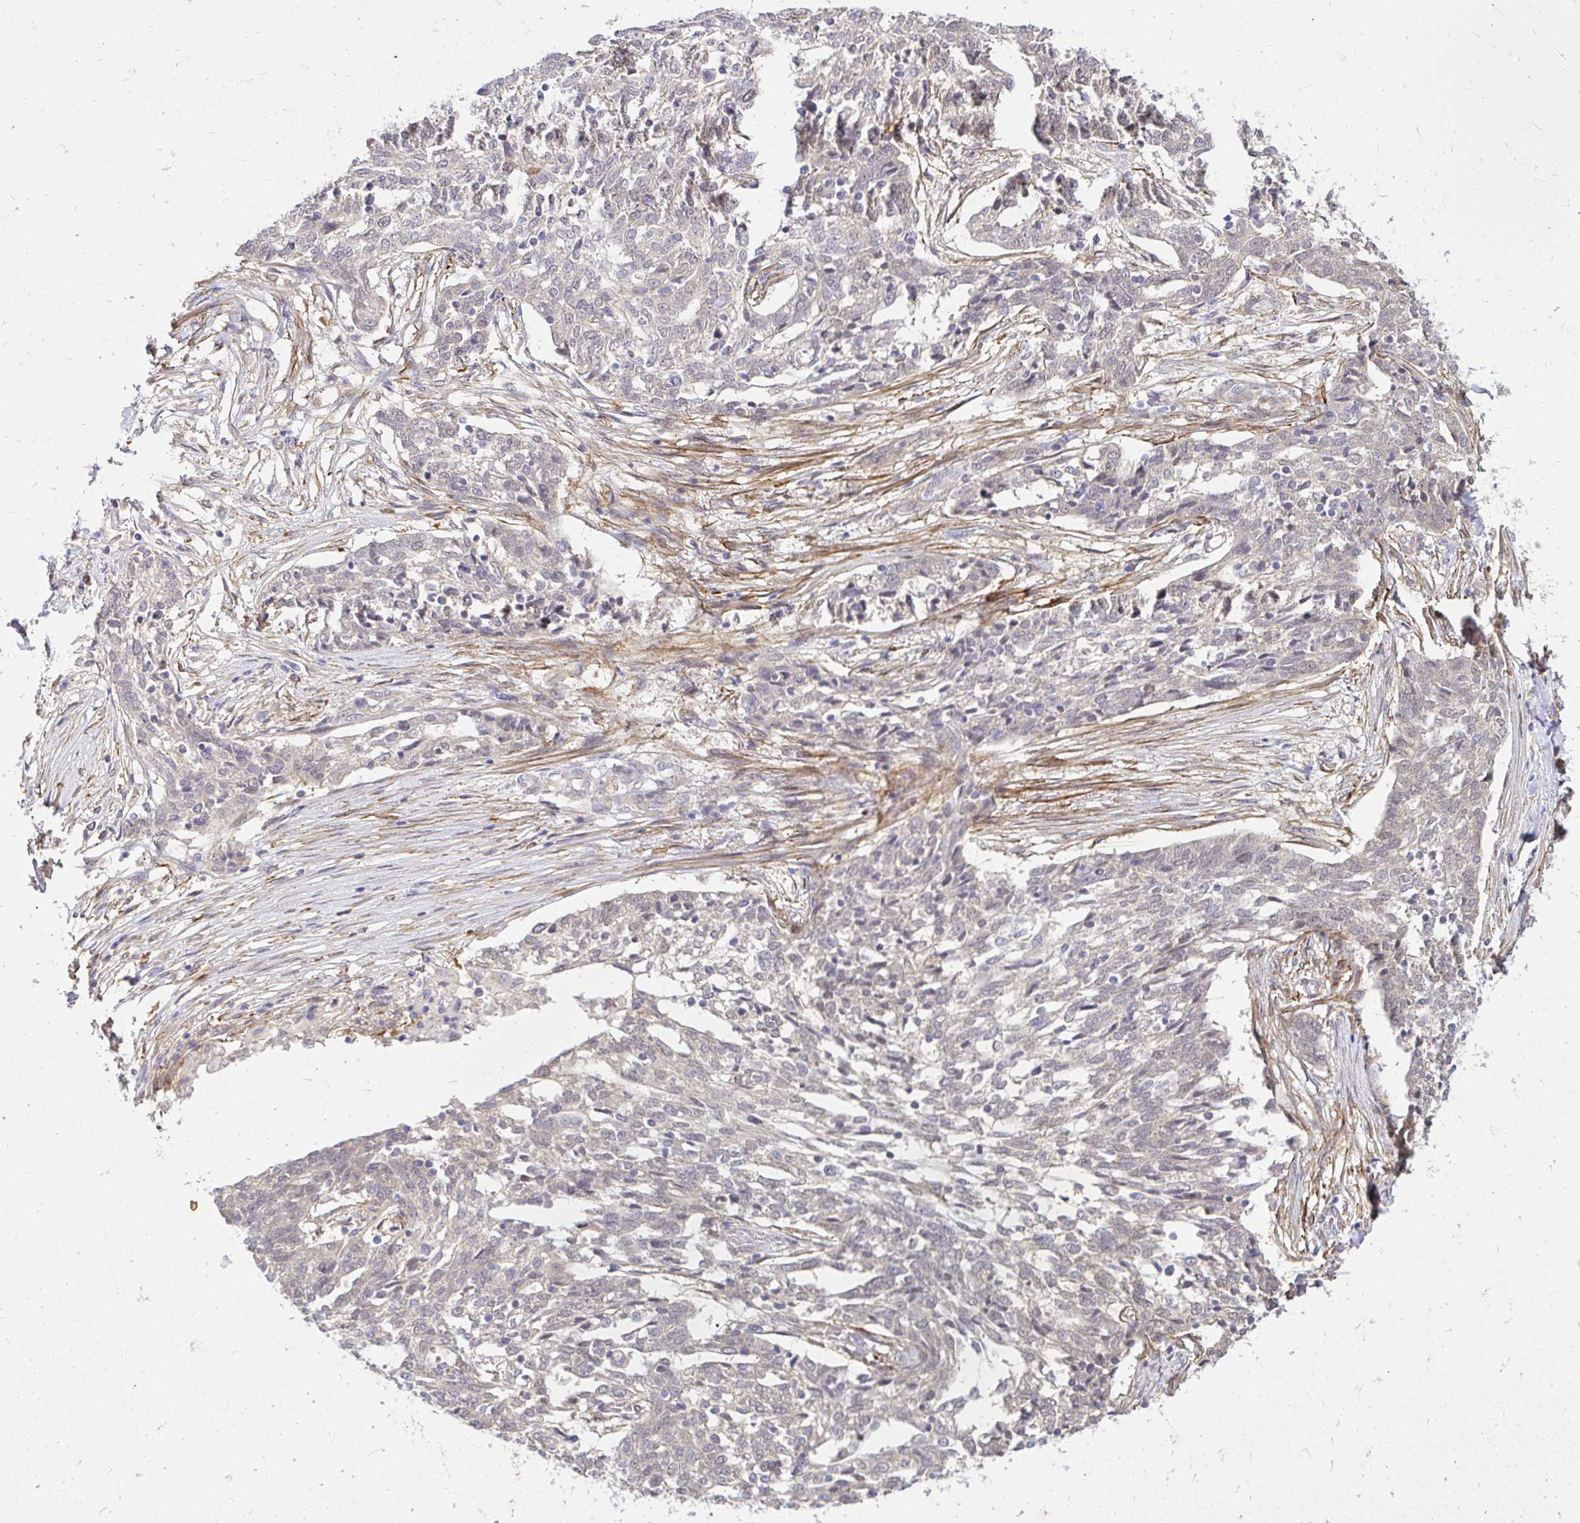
{"staining": {"intensity": "negative", "quantity": "none", "location": "none"}, "tissue": "ovarian cancer", "cell_type": "Tumor cells", "image_type": "cancer", "snomed": [{"axis": "morphology", "description": "Cystadenocarcinoma, serous, NOS"}, {"axis": "topography", "description": "Ovary"}], "caption": "Human ovarian cancer stained for a protein using immunohistochemistry reveals no positivity in tumor cells.", "gene": "YAP1", "patient": {"sex": "female", "age": 67}}